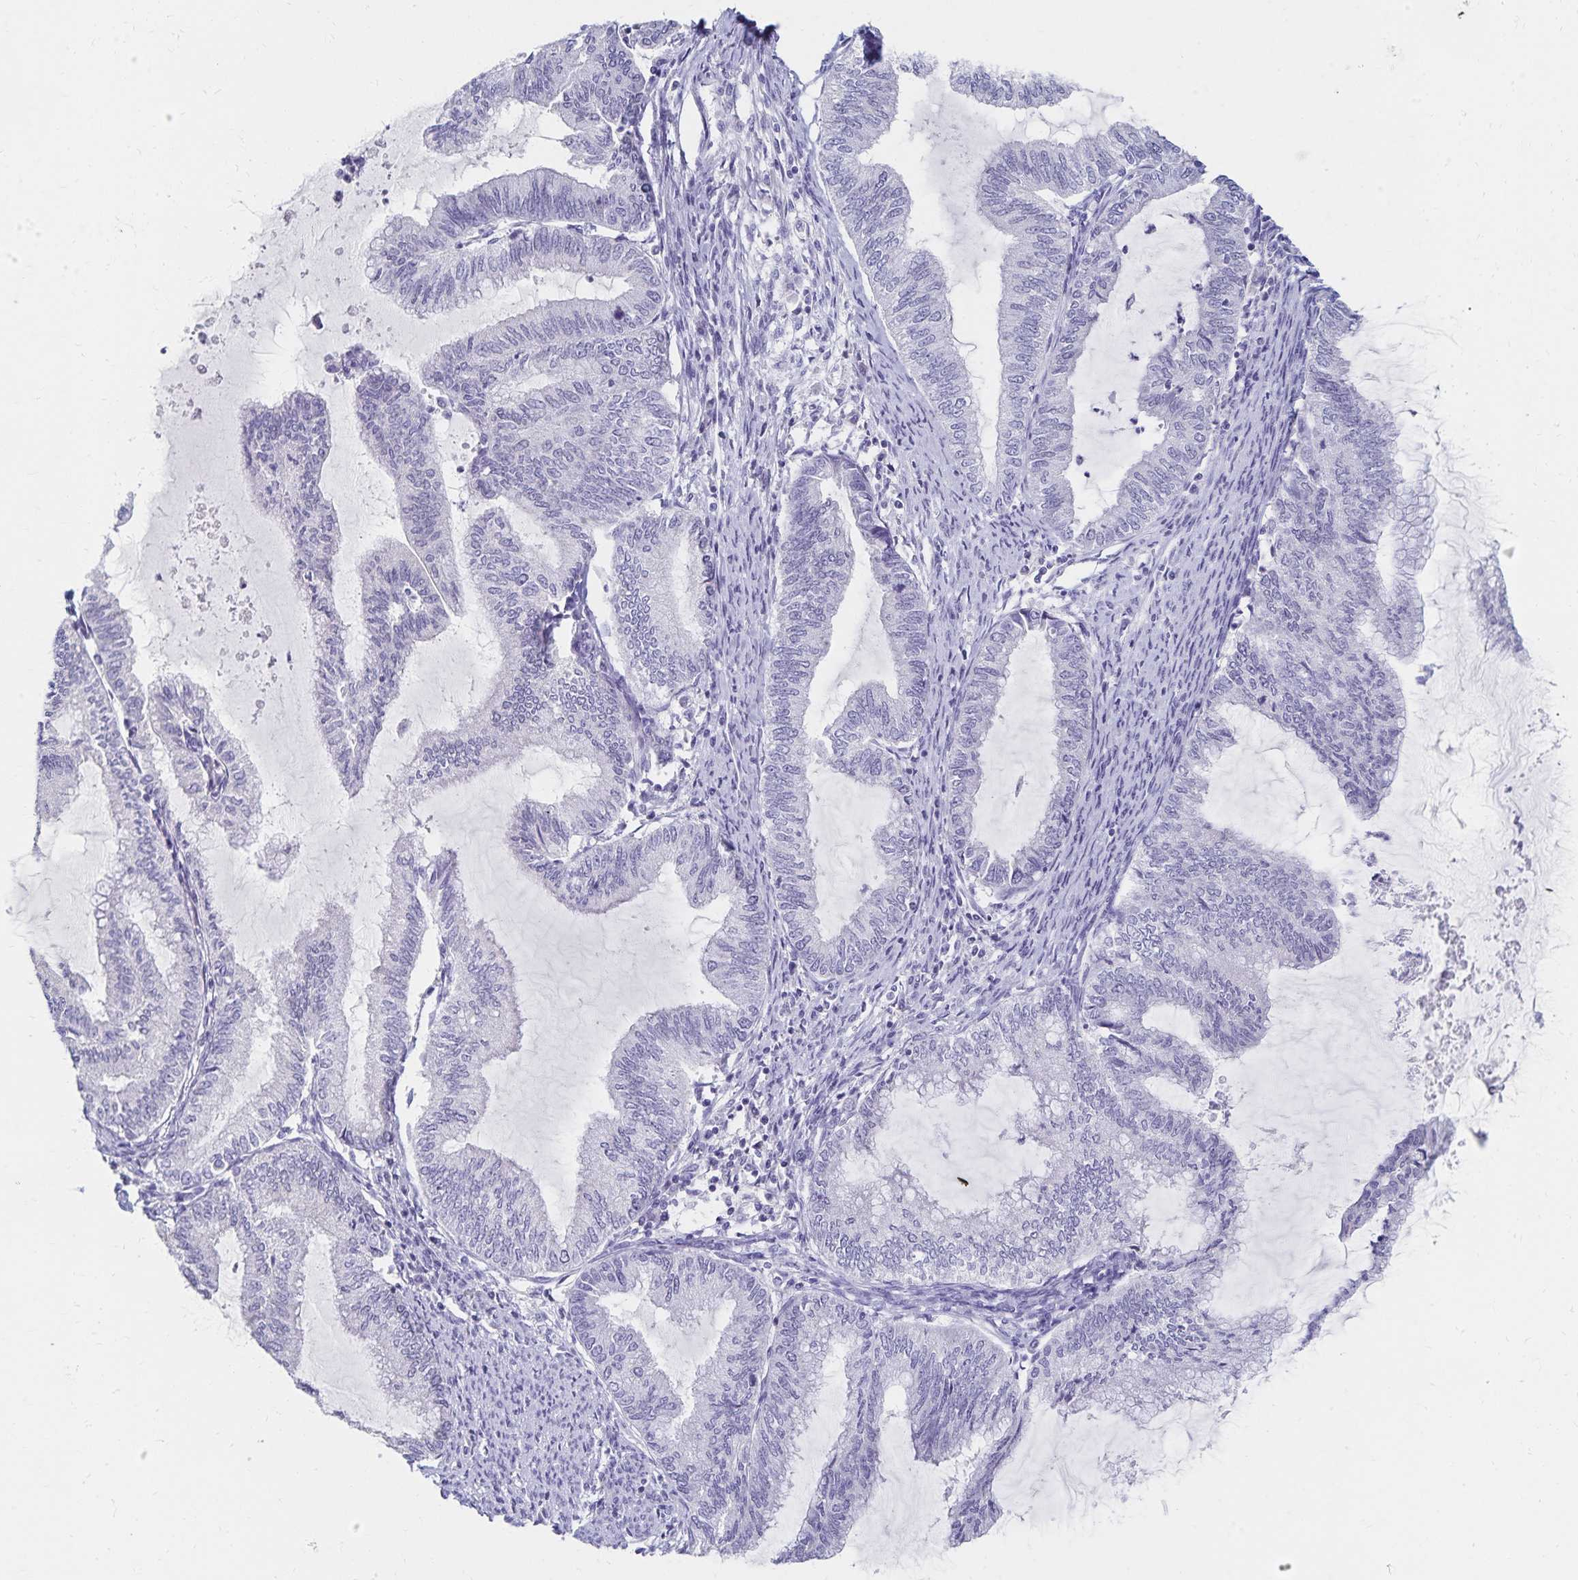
{"staining": {"intensity": "negative", "quantity": "none", "location": "none"}, "tissue": "endometrial cancer", "cell_type": "Tumor cells", "image_type": "cancer", "snomed": [{"axis": "morphology", "description": "Adenocarcinoma, NOS"}, {"axis": "topography", "description": "Endometrium"}], "caption": "Immunohistochemical staining of human endometrial cancer (adenocarcinoma) displays no significant expression in tumor cells.", "gene": "C2orf50", "patient": {"sex": "female", "age": 79}}